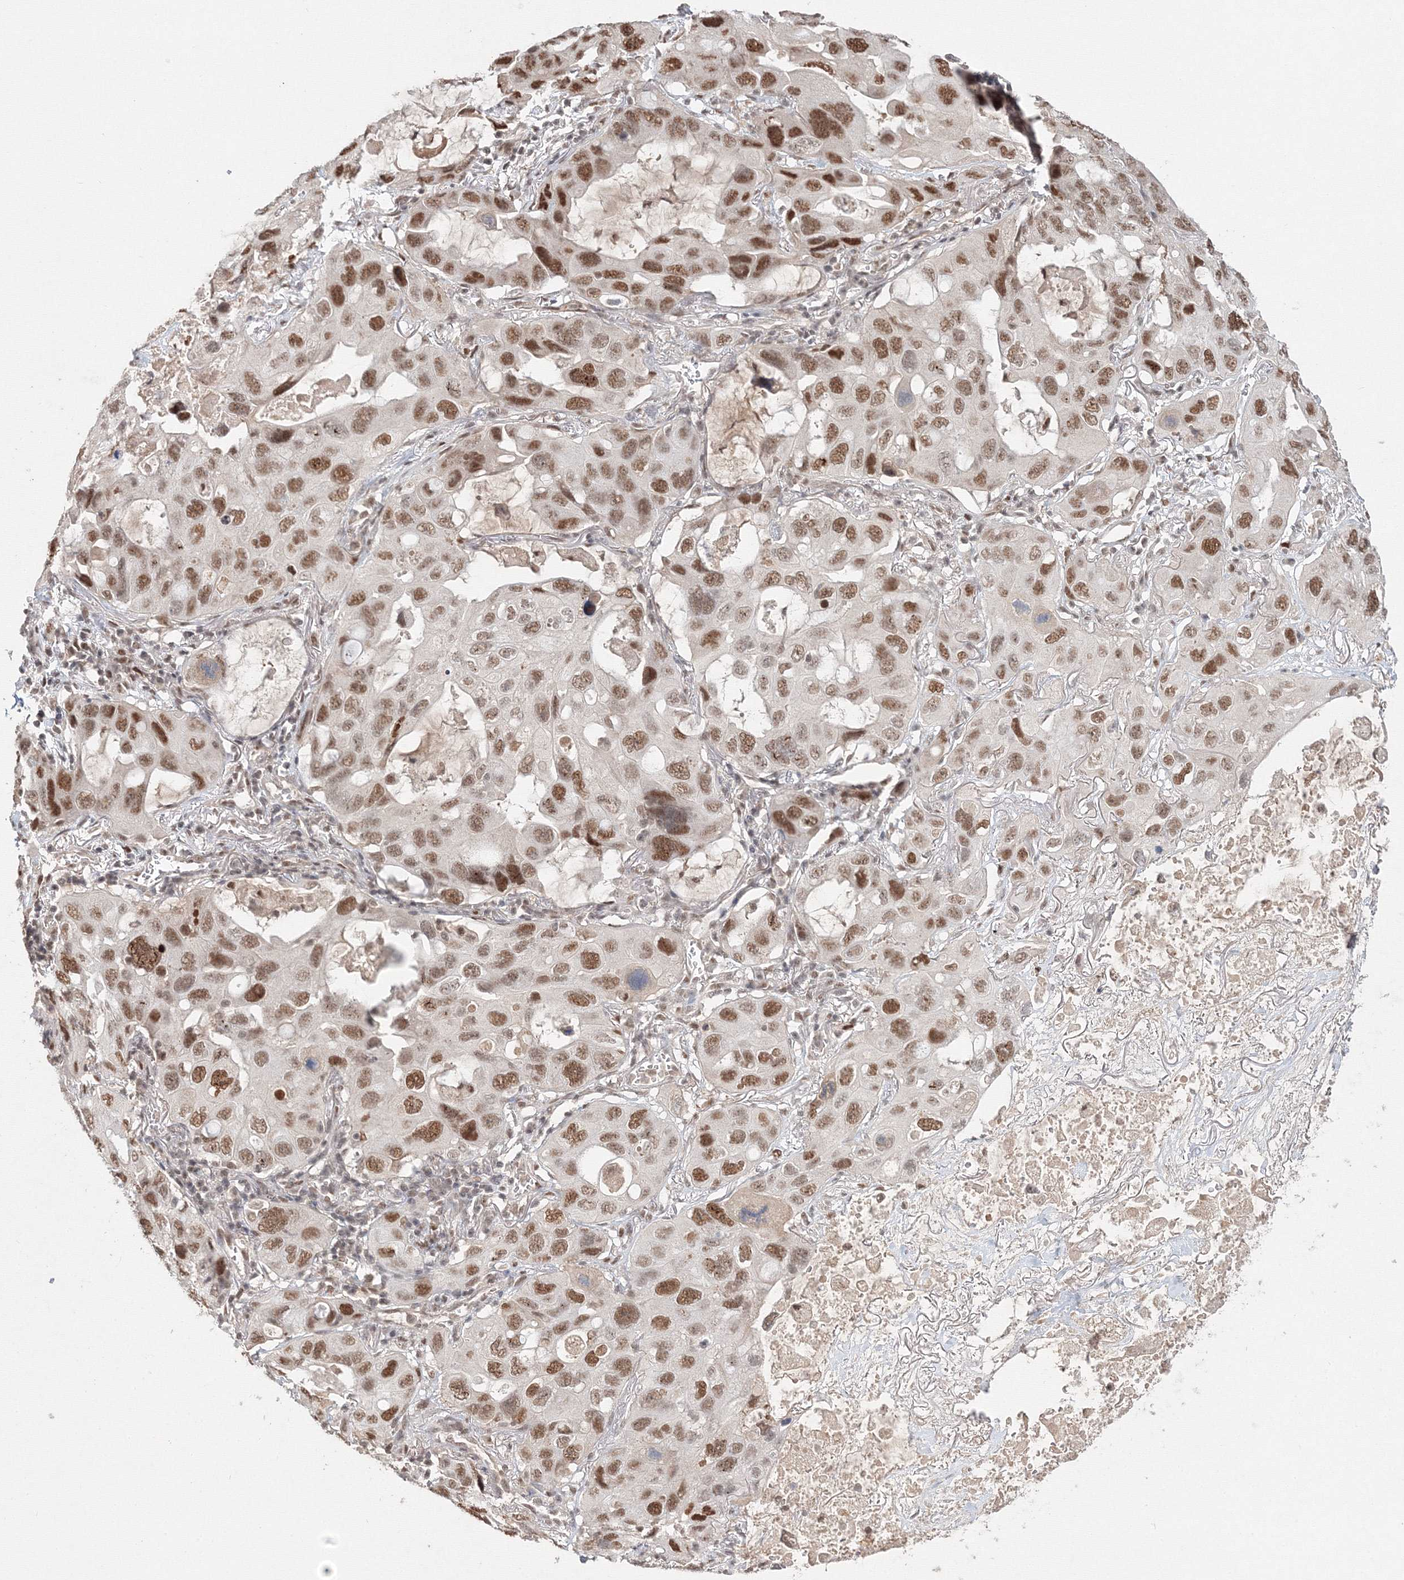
{"staining": {"intensity": "strong", "quantity": "25%-75%", "location": "nuclear"}, "tissue": "lung cancer", "cell_type": "Tumor cells", "image_type": "cancer", "snomed": [{"axis": "morphology", "description": "Squamous cell carcinoma, NOS"}, {"axis": "topography", "description": "Lung"}], "caption": "Protein expression analysis of lung cancer exhibits strong nuclear expression in about 25%-75% of tumor cells. The staining was performed using DAB, with brown indicating positive protein expression. Nuclei are stained blue with hematoxylin.", "gene": "IWS1", "patient": {"sex": "female", "age": 73}}